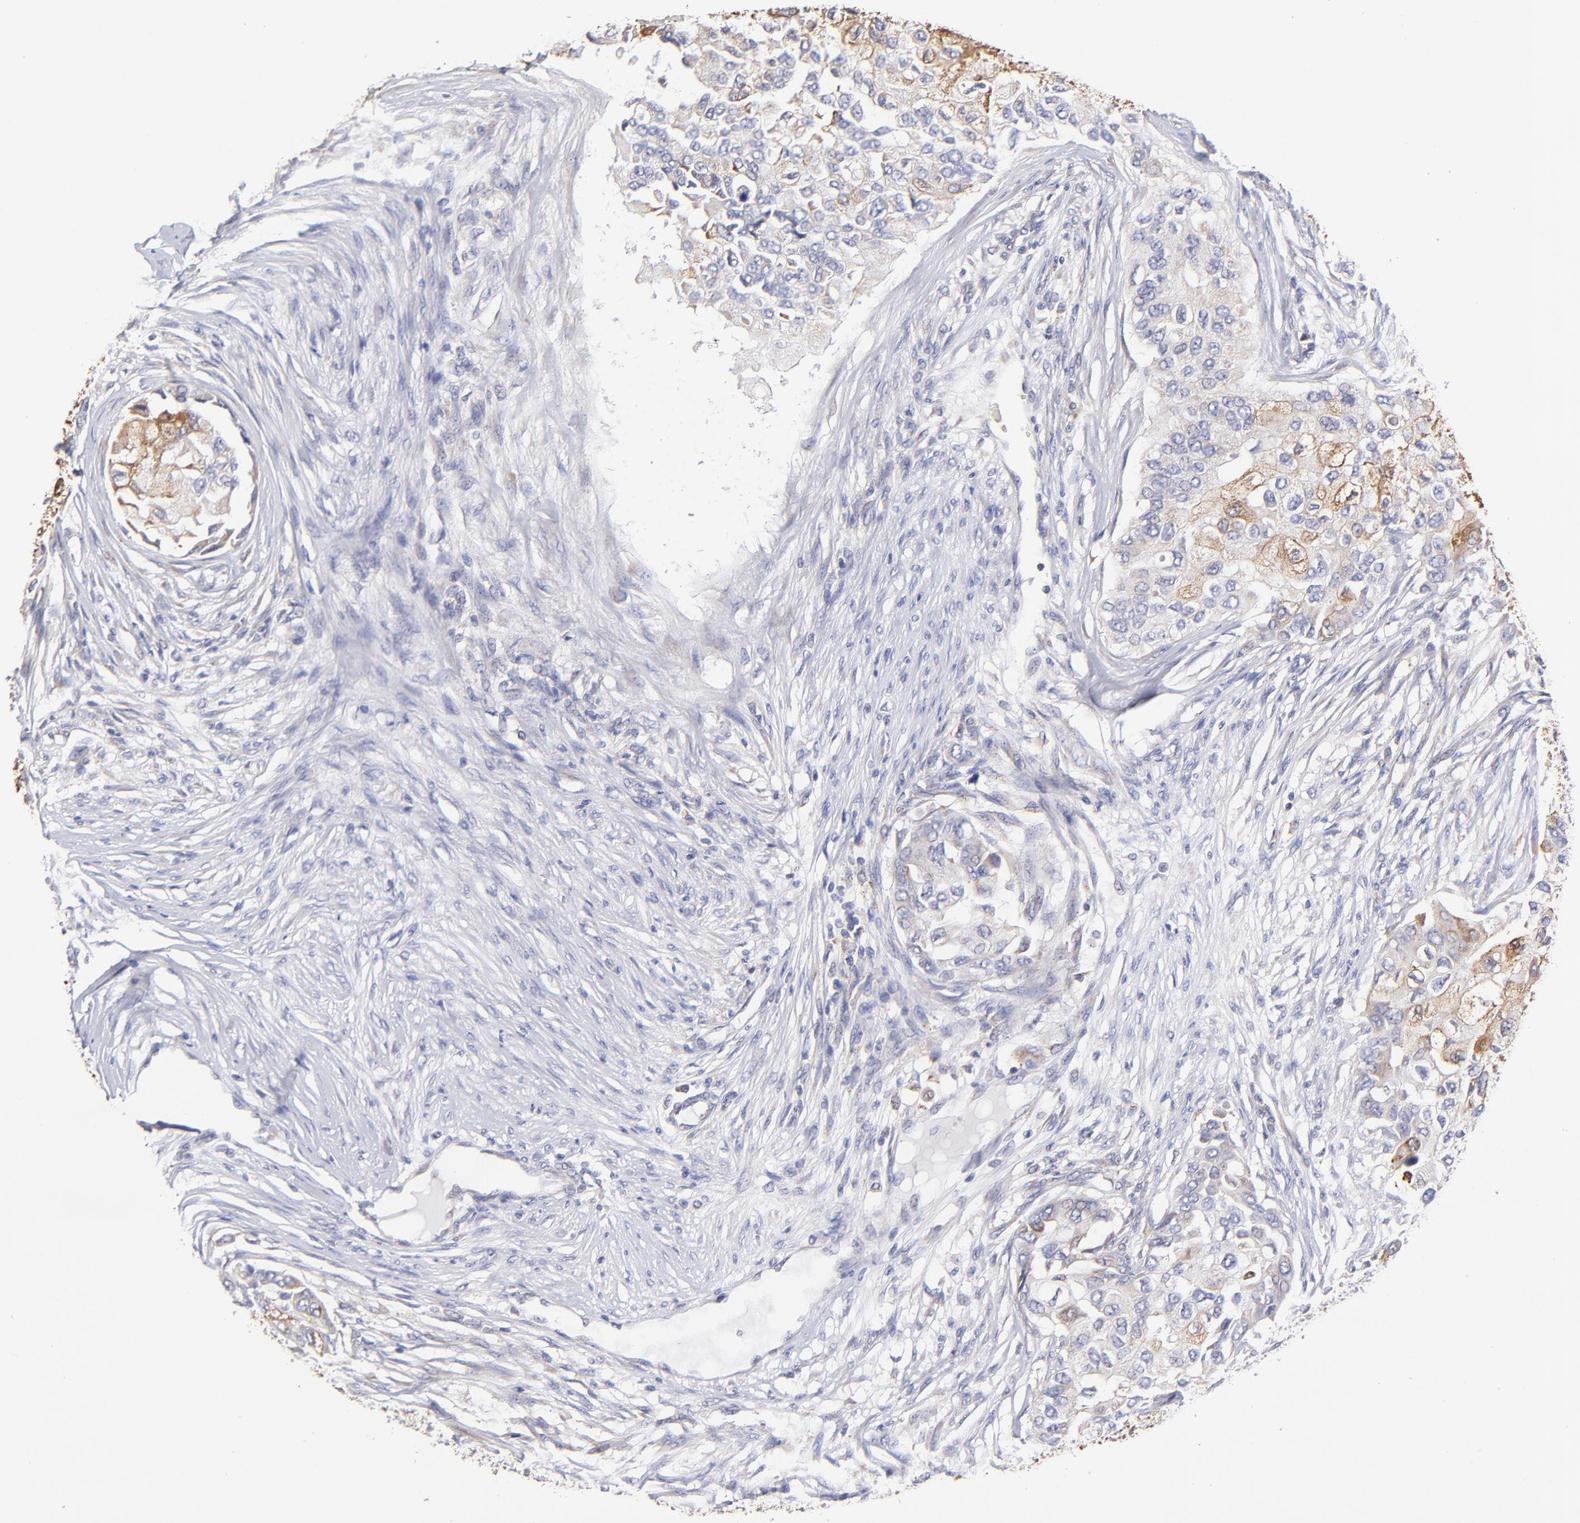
{"staining": {"intensity": "moderate", "quantity": ">75%", "location": "cytoplasmic/membranous"}, "tissue": "breast cancer", "cell_type": "Tumor cells", "image_type": "cancer", "snomed": [{"axis": "morphology", "description": "Normal tissue, NOS"}, {"axis": "morphology", "description": "Duct carcinoma"}, {"axis": "topography", "description": "Breast"}], "caption": "Protein staining of breast invasive ductal carcinoma tissue exhibits moderate cytoplasmic/membranous staining in approximately >75% of tumor cells.", "gene": "GCSAM", "patient": {"sex": "female", "age": 49}}